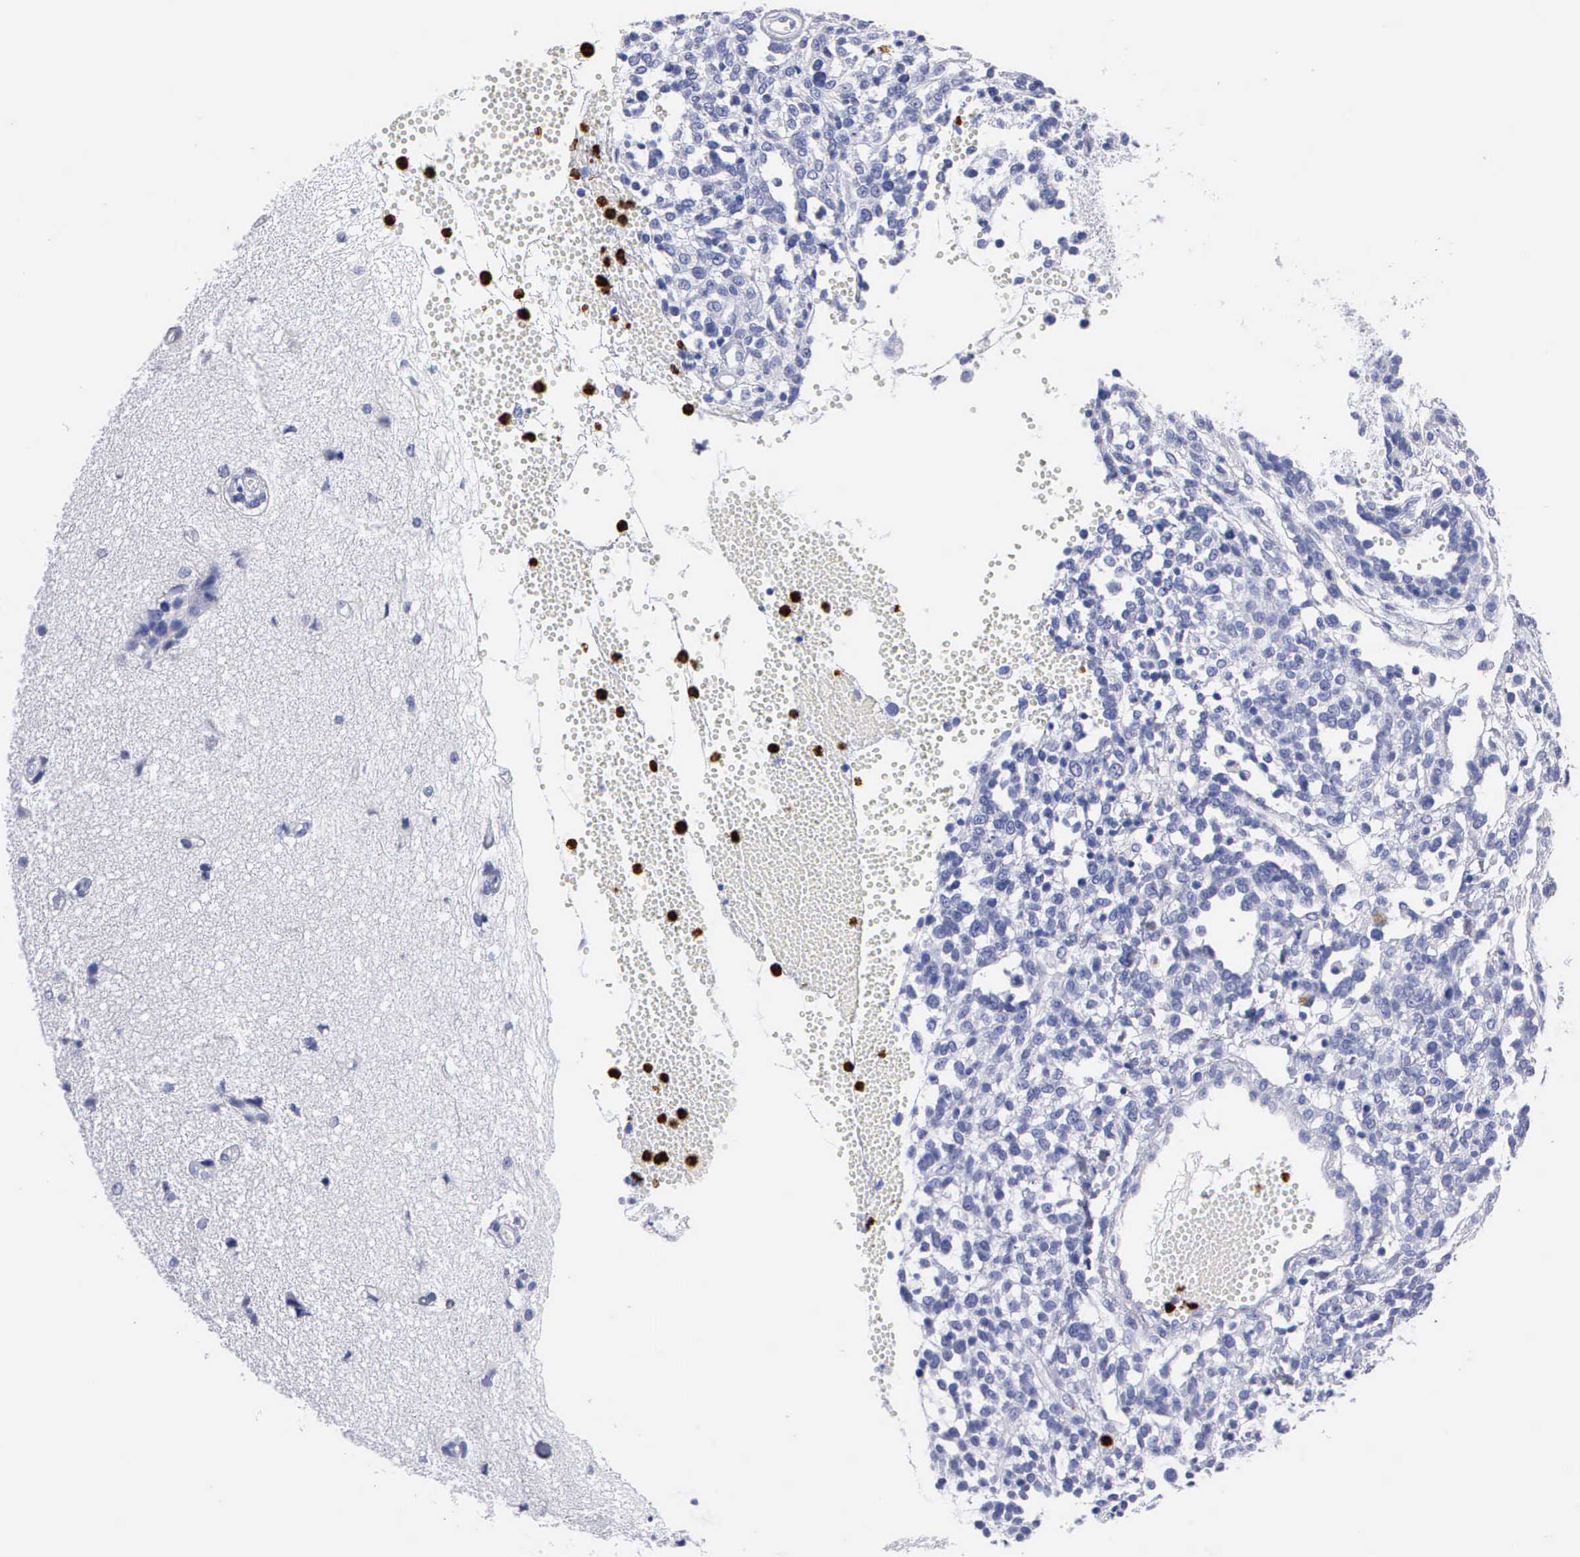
{"staining": {"intensity": "negative", "quantity": "none", "location": "none"}, "tissue": "glioma", "cell_type": "Tumor cells", "image_type": "cancer", "snomed": [{"axis": "morphology", "description": "Glioma, malignant, High grade"}, {"axis": "topography", "description": "Brain"}], "caption": "Immunohistochemistry (IHC) photomicrograph of neoplastic tissue: human glioma stained with DAB (3,3'-diaminobenzidine) exhibits no significant protein staining in tumor cells.", "gene": "CTSG", "patient": {"sex": "male", "age": 66}}